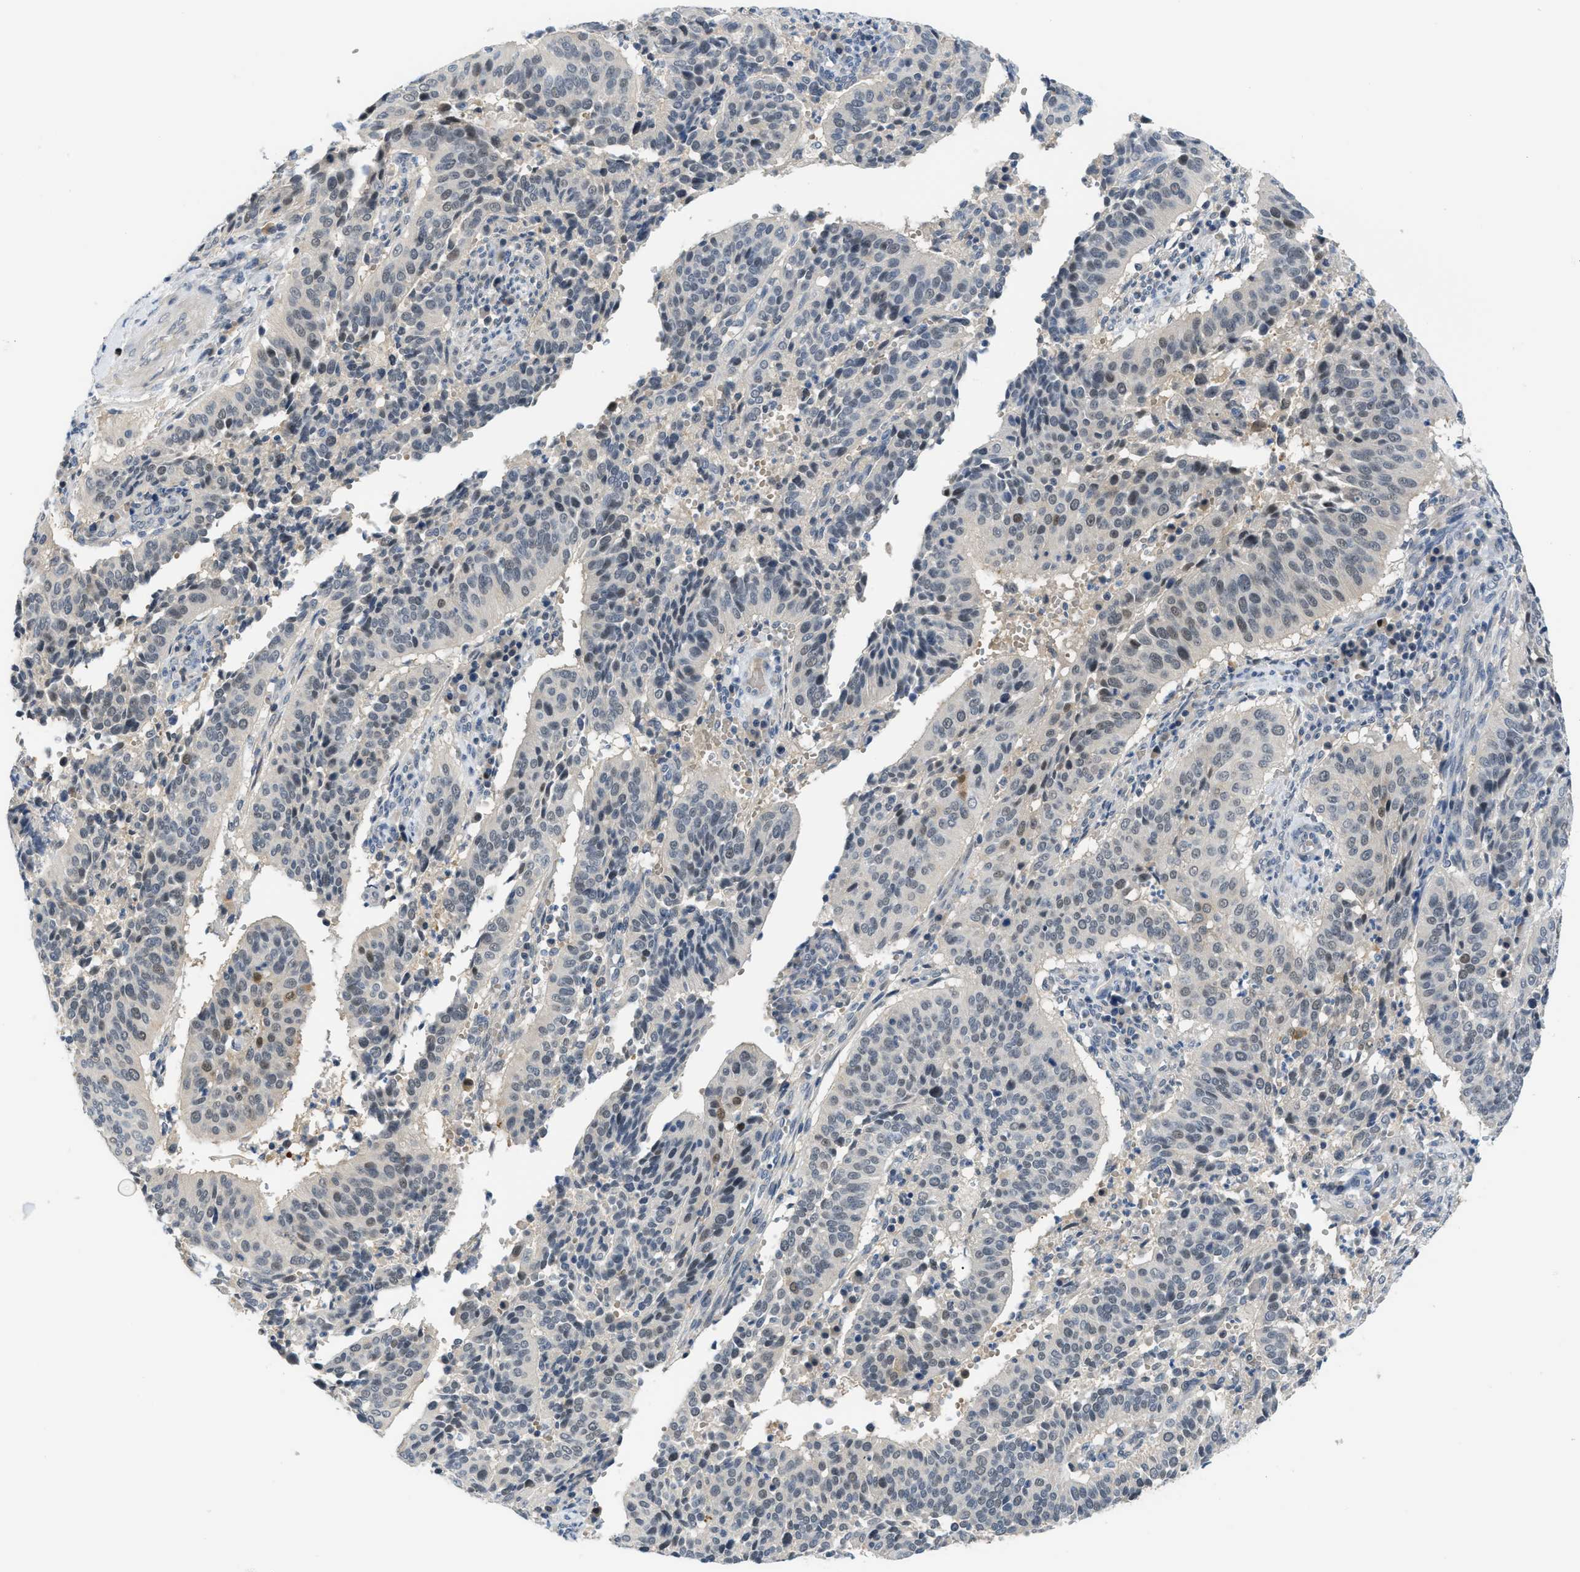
{"staining": {"intensity": "weak", "quantity": "<25%", "location": "nuclear"}, "tissue": "cervical cancer", "cell_type": "Tumor cells", "image_type": "cancer", "snomed": [{"axis": "morphology", "description": "Normal tissue, NOS"}, {"axis": "morphology", "description": "Squamous cell carcinoma, NOS"}, {"axis": "topography", "description": "Cervix"}], "caption": "High magnification brightfield microscopy of squamous cell carcinoma (cervical) stained with DAB (3,3'-diaminobenzidine) (brown) and counterstained with hematoxylin (blue): tumor cells show no significant expression.", "gene": "PSAT1", "patient": {"sex": "female", "age": 39}}